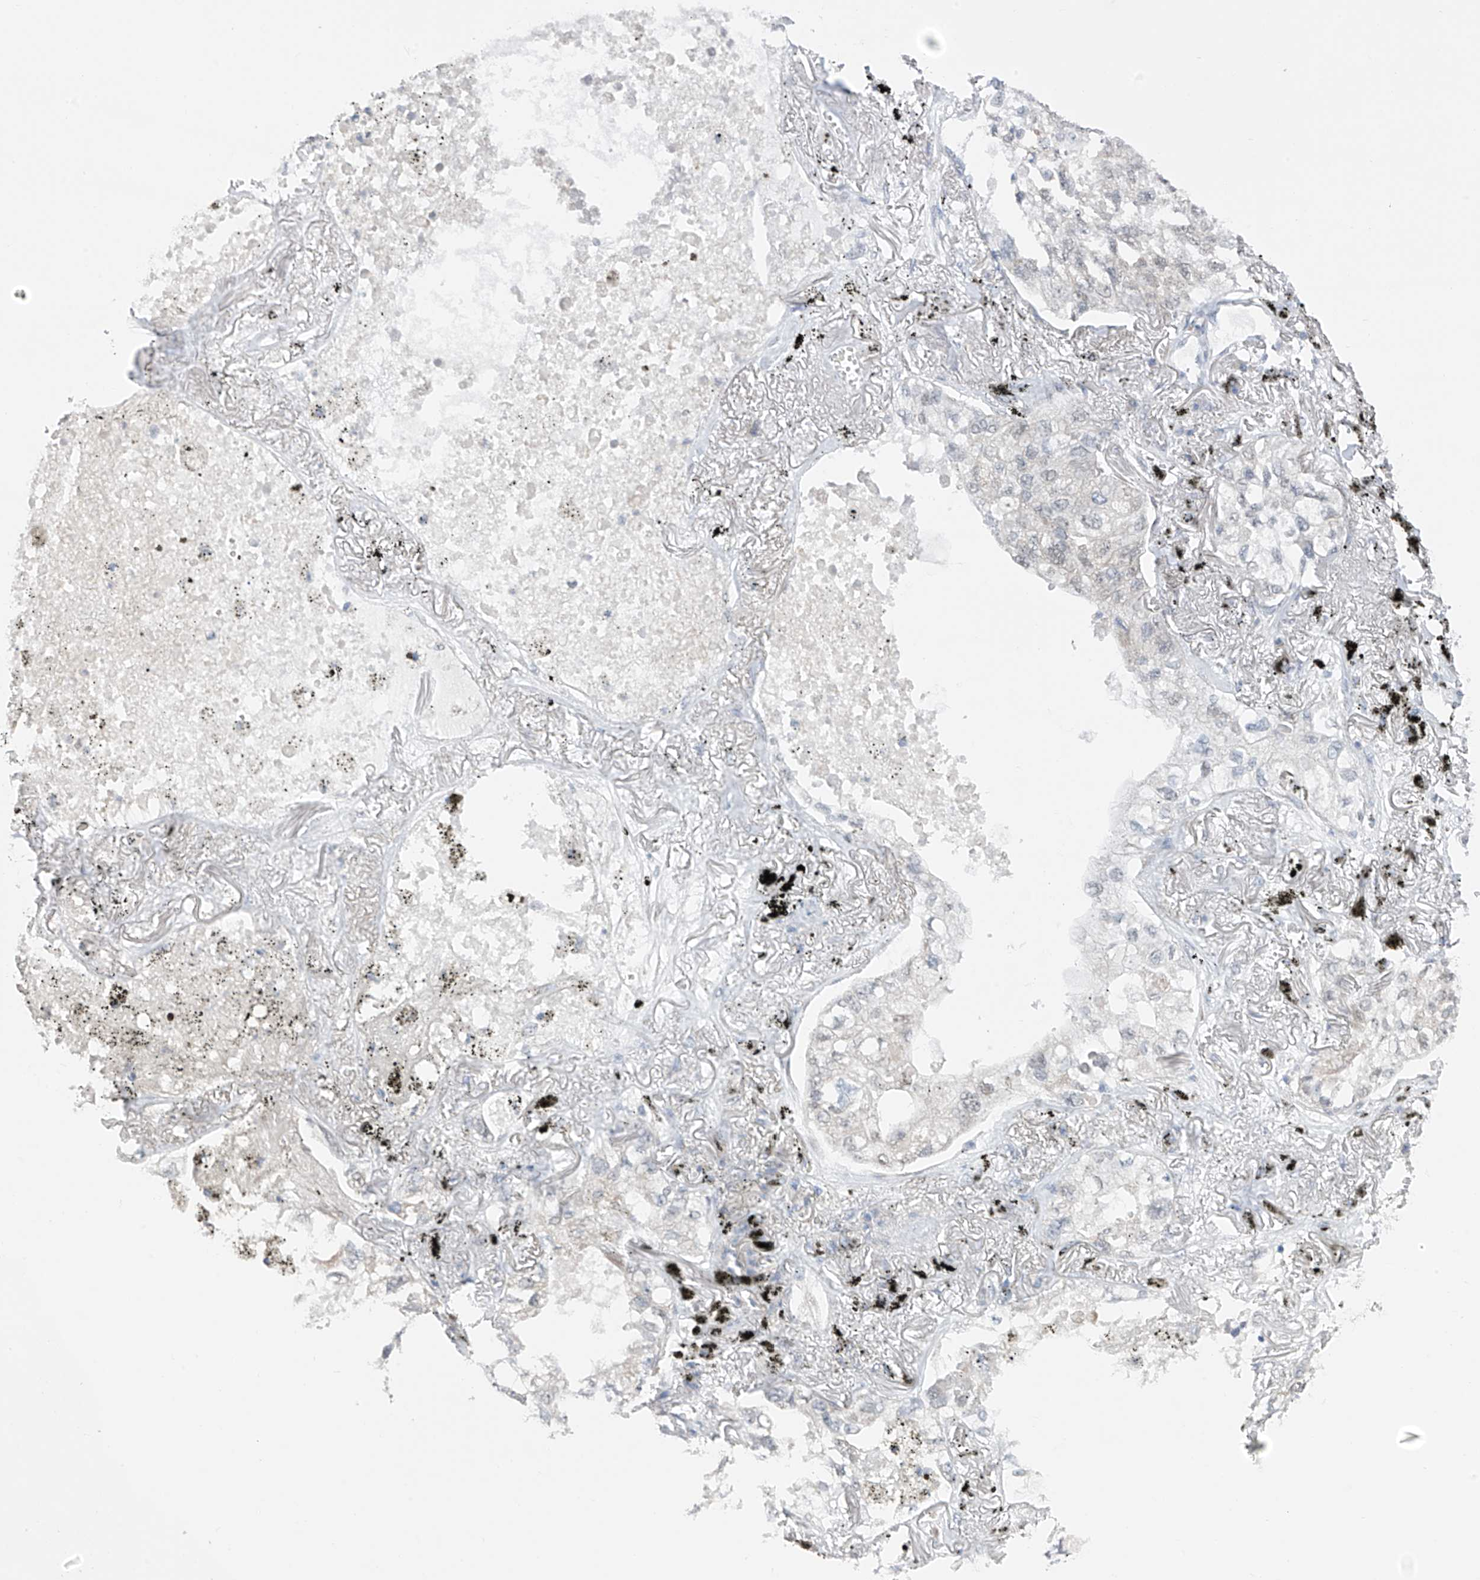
{"staining": {"intensity": "negative", "quantity": "none", "location": "none"}, "tissue": "lung cancer", "cell_type": "Tumor cells", "image_type": "cancer", "snomed": [{"axis": "morphology", "description": "Adenocarcinoma, NOS"}, {"axis": "topography", "description": "Lung"}], "caption": "Tumor cells show no significant positivity in adenocarcinoma (lung).", "gene": "CYP4V2", "patient": {"sex": "male", "age": 65}}